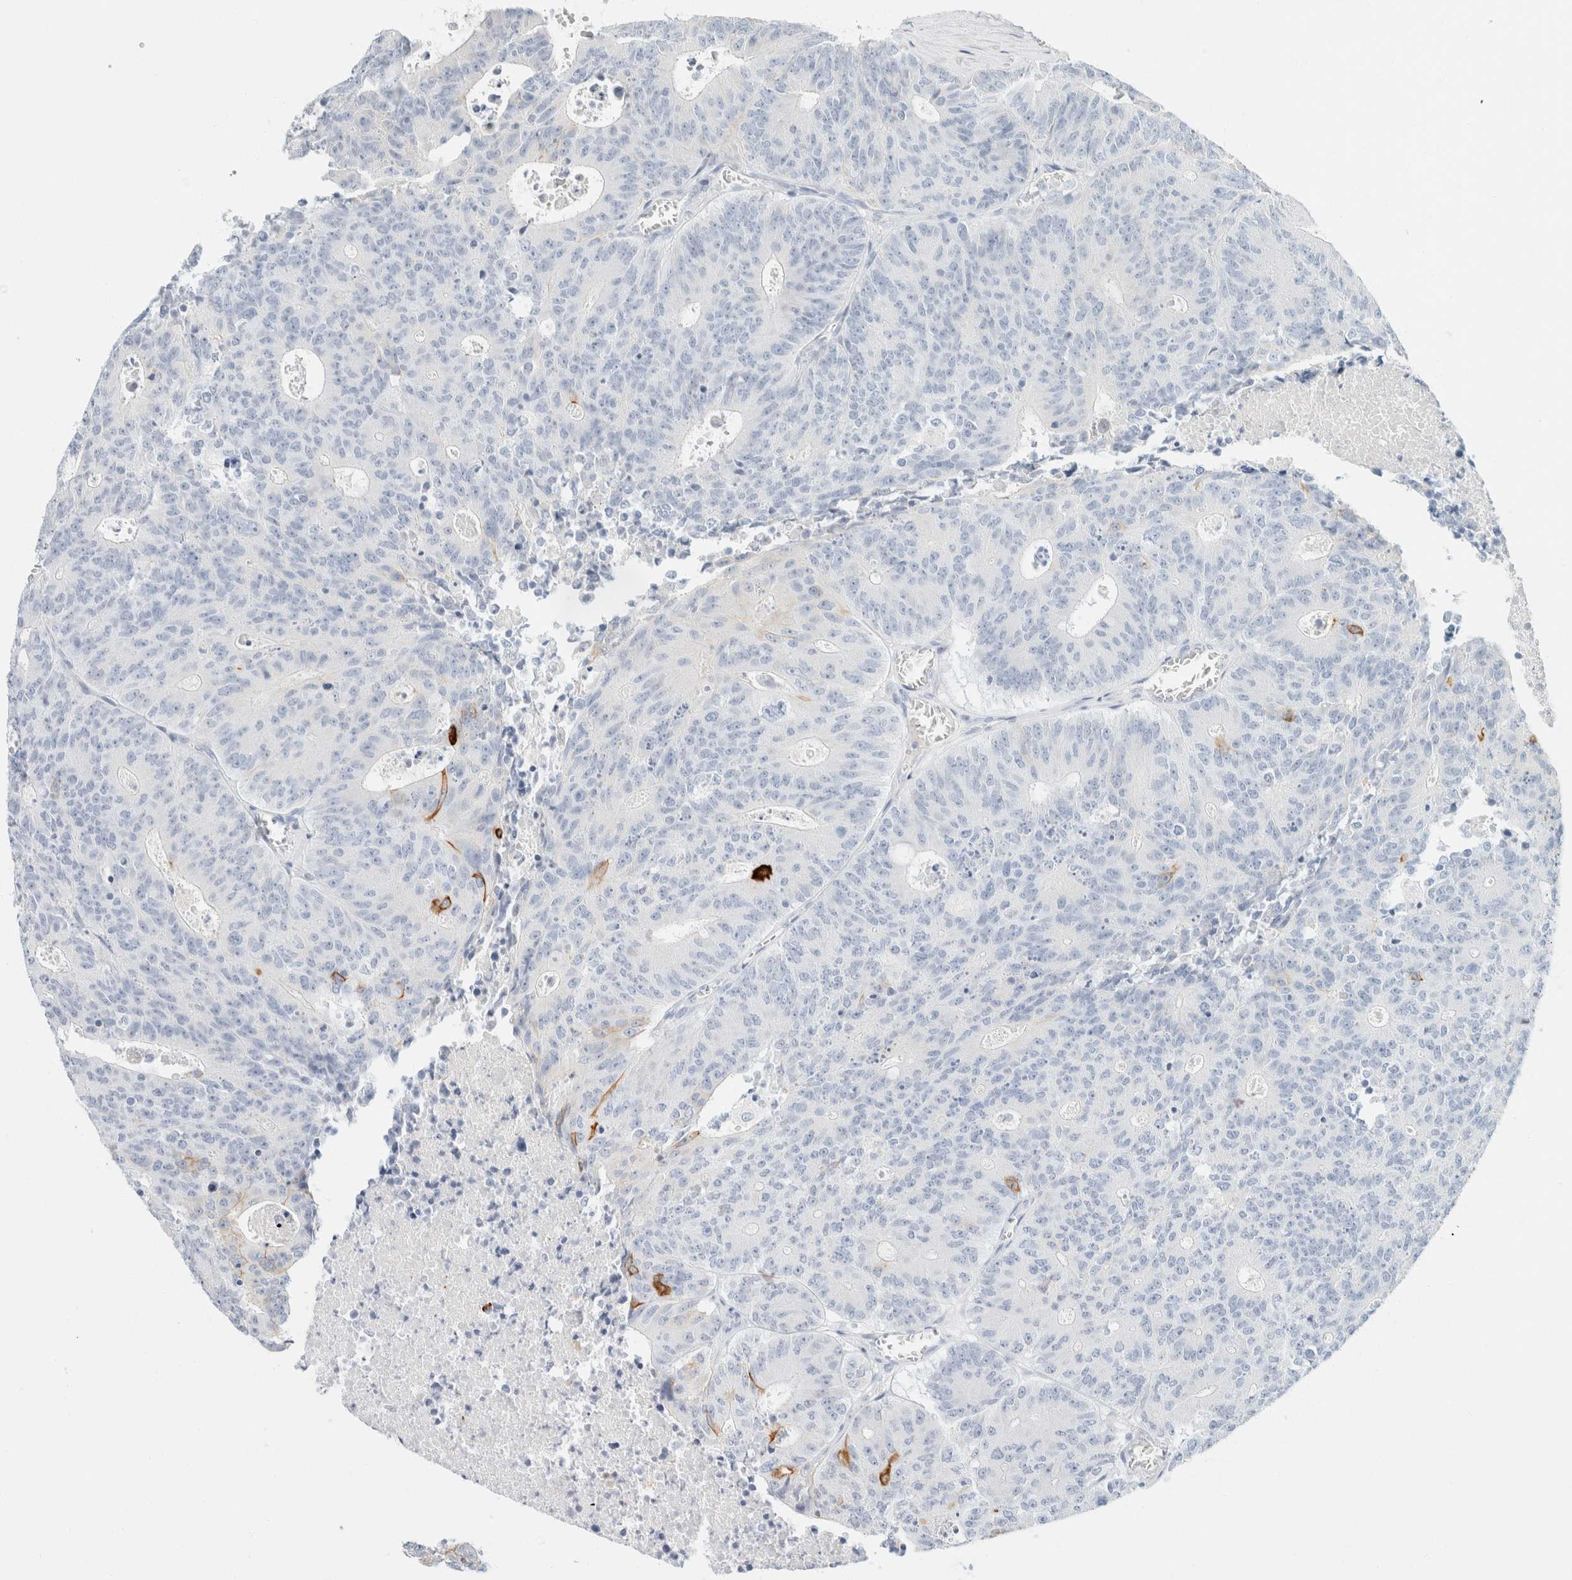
{"staining": {"intensity": "weak", "quantity": "<25%", "location": "cytoplasmic/membranous"}, "tissue": "colorectal cancer", "cell_type": "Tumor cells", "image_type": "cancer", "snomed": [{"axis": "morphology", "description": "Adenocarcinoma, NOS"}, {"axis": "topography", "description": "Colon"}], "caption": "The image reveals no significant positivity in tumor cells of colorectal adenocarcinoma.", "gene": "KRT20", "patient": {"sex": "male", "age": 87}}